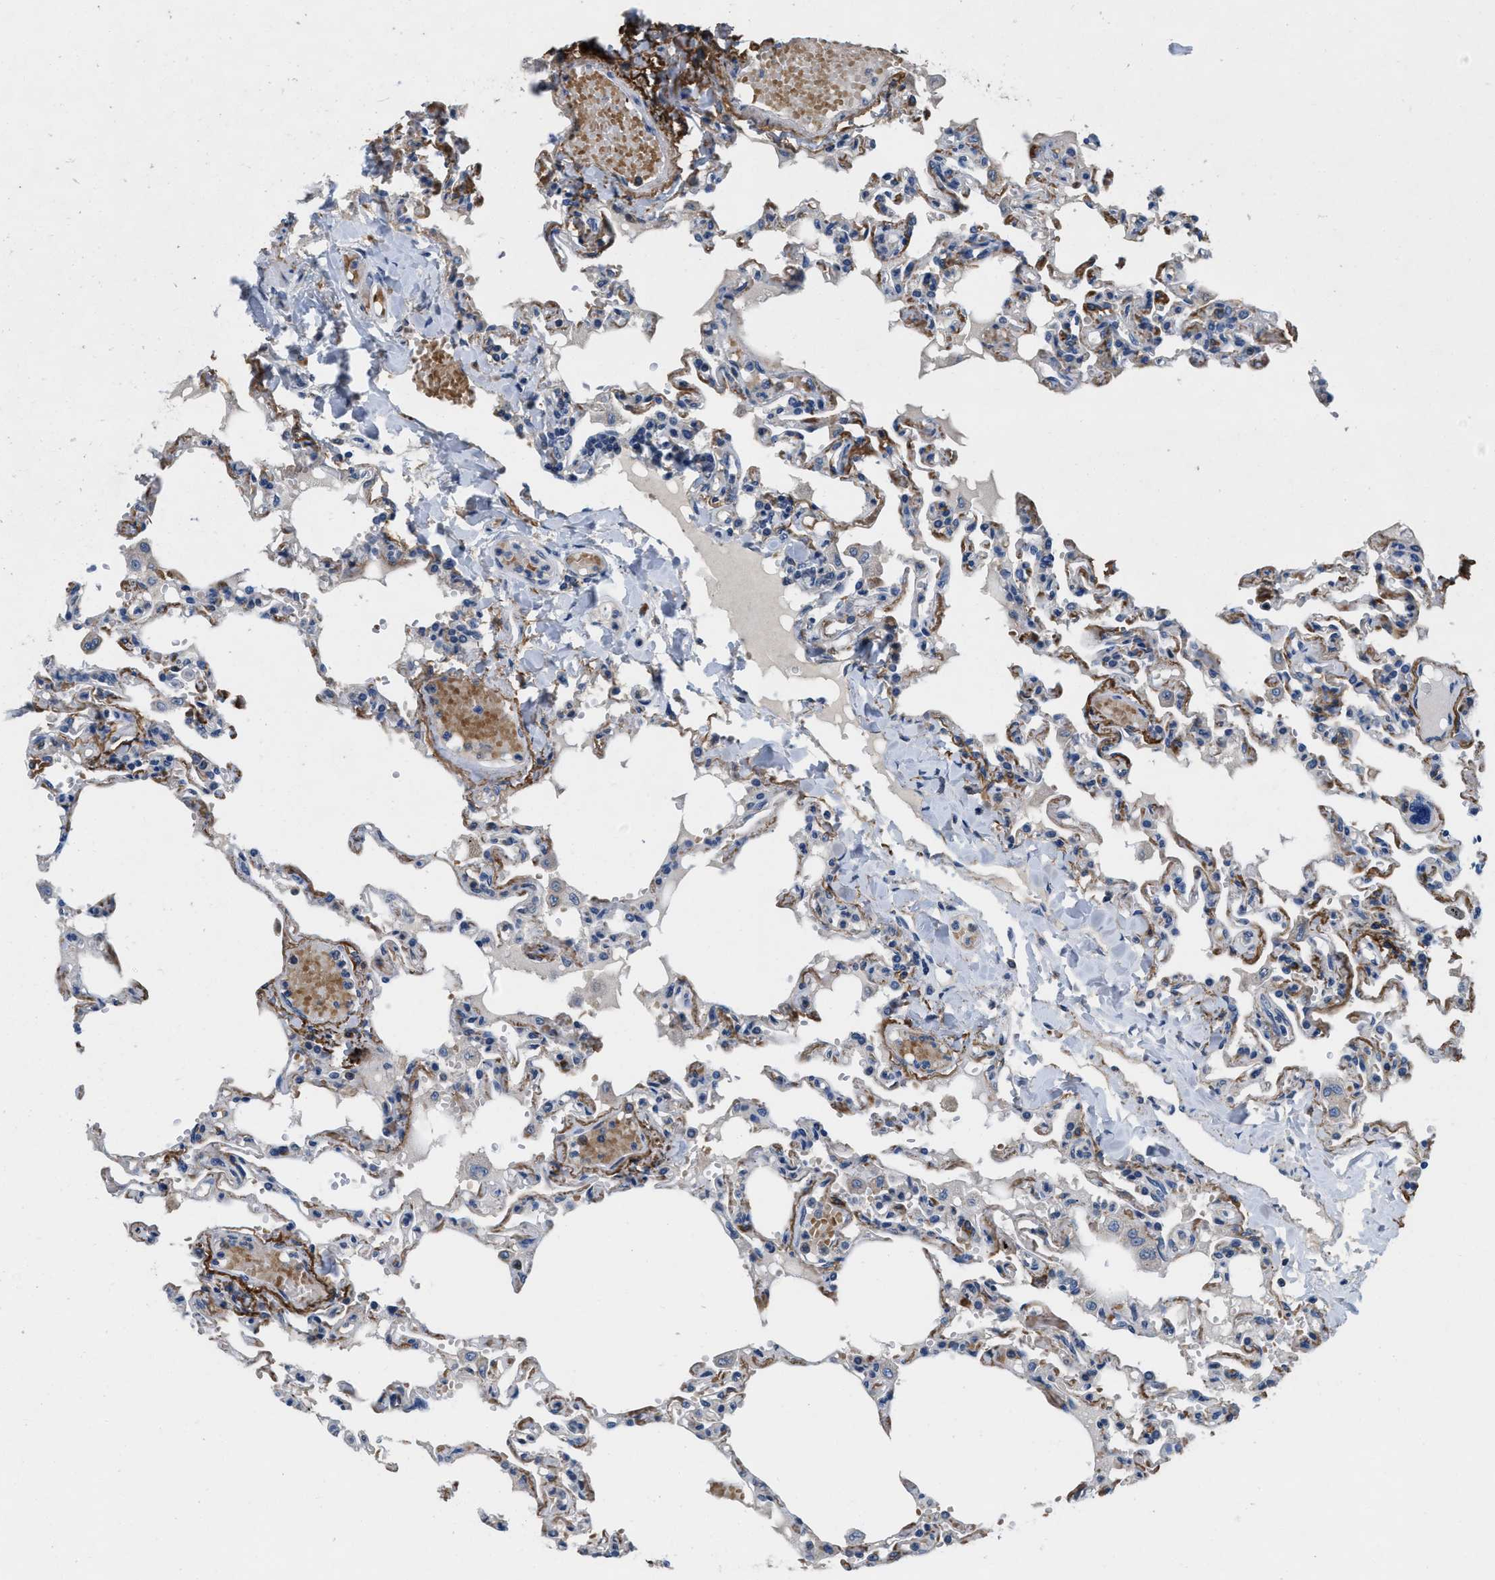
{"staining": {"intensity": "moderate", "quantity": "<25%", "location": "cytoplasmic/membranous"}, "tissue": "lung", "cell_type": "Alveolar cells", "image_type": "normal", "snomed": [{"axis": "morphology", "description": "Normal tissue, NOS"}, {"axis": "topography", "description": "Lung"}], "caption": "This histopathology image displays immunohistochemistry staining of unremarkable human lung, with low moderate cytoplasmic/membranous staining in approximately <25% of alveolar cells.", "gene": "DGKE", "patient": {"sex": "male", "age": 21}}